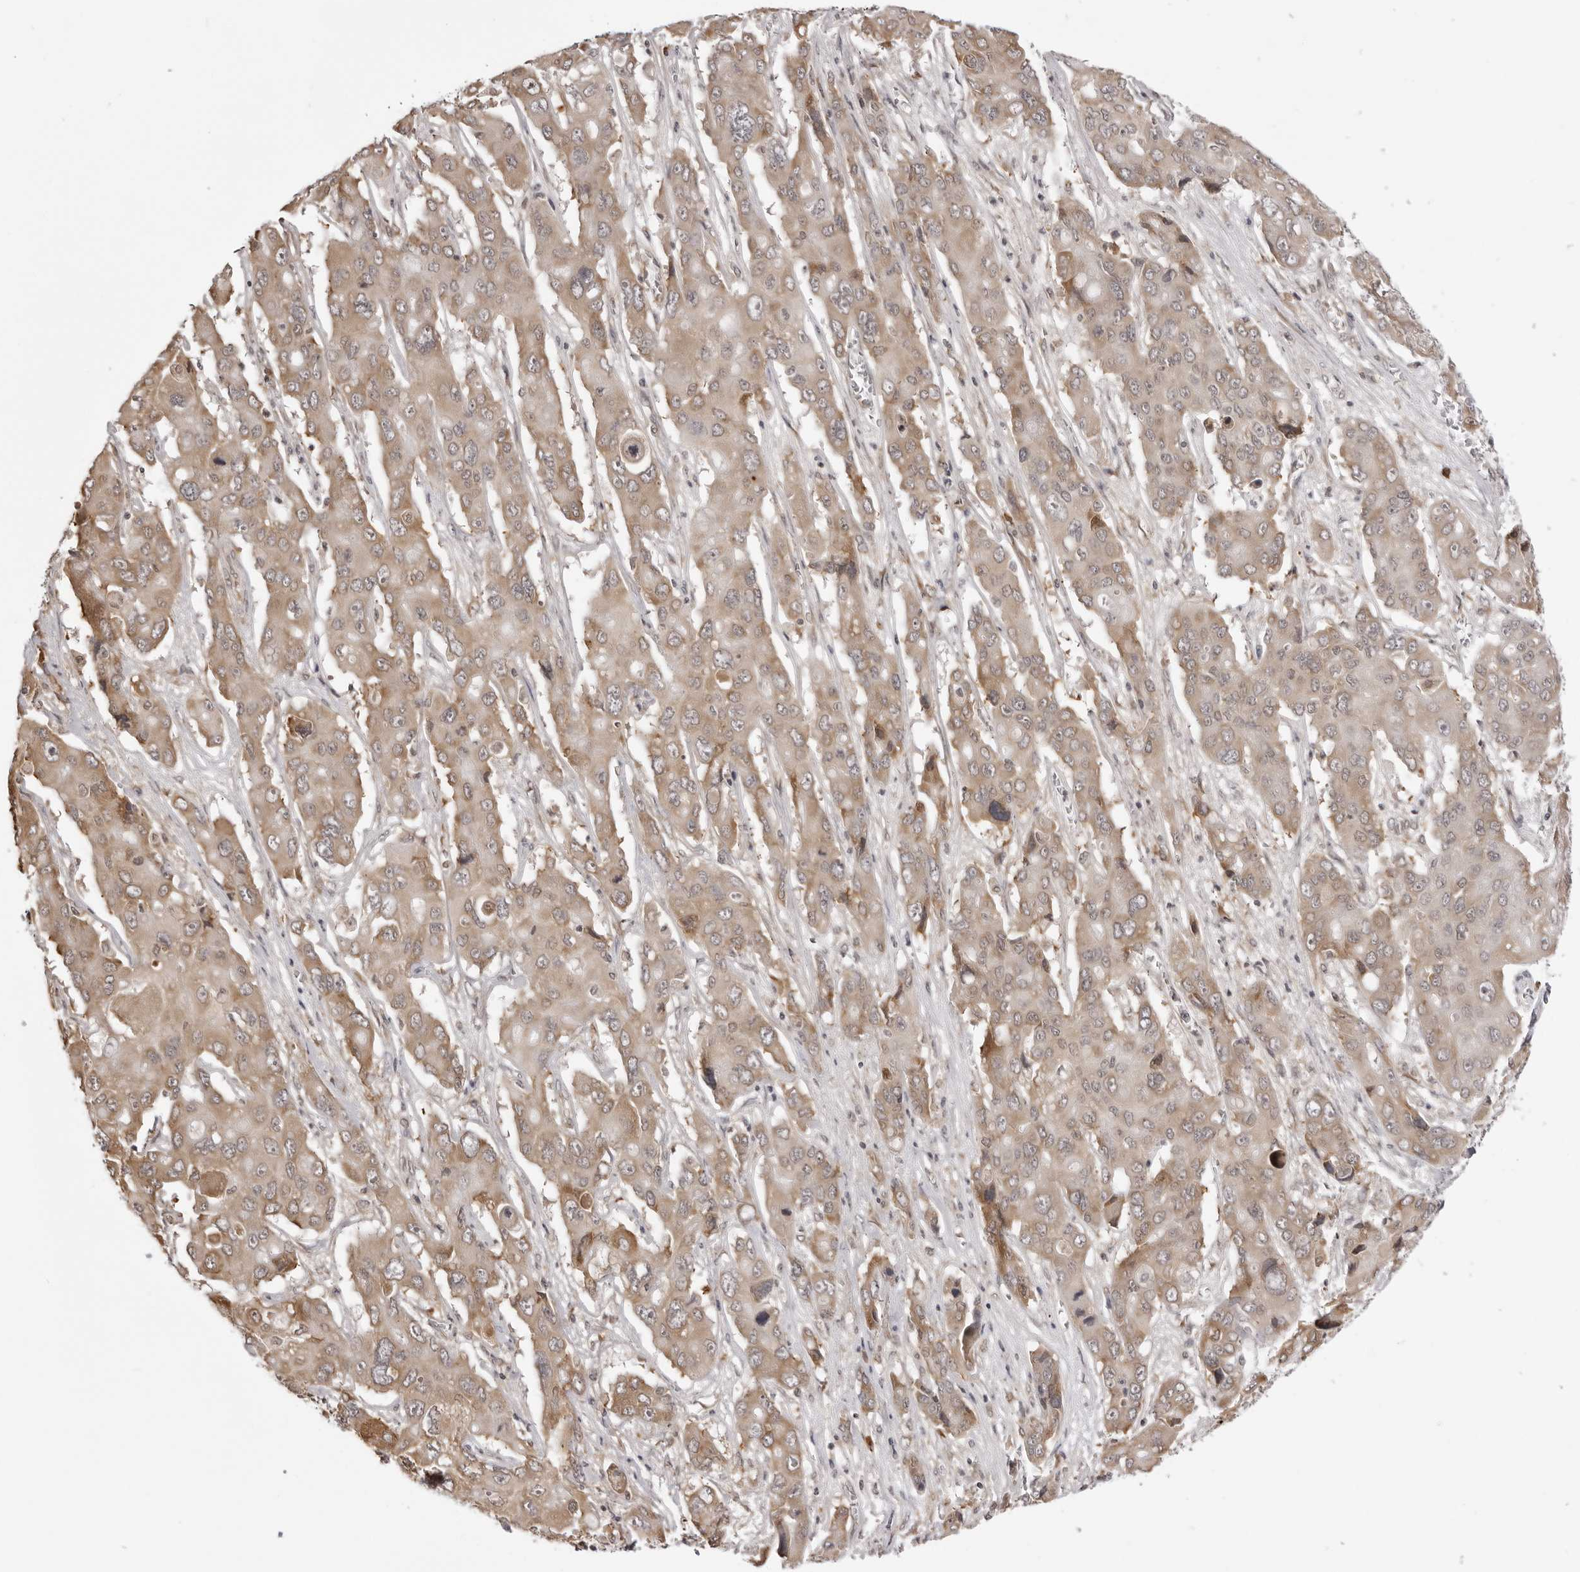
{"staining": {"intensity": "weak", "quantity": ">75%", "location": "cytoplasmic/membranous"}, "tissue": "liver cancer", "cell_type": "Tumor cells", "image_type": "cancer", "snomed": [{"axis": "morphology", "description": "Cholangiocarcinoma"}, {"axis": "topography", "description": "Liver"}], "caption": "A histopathology image of human cholangiocarcinoma (liver) stained for a protein demonstrates weak cytoplasmic/membranous brown staining in tumor cells.", "gene": "ZC3H11A", "patient": {"sex": "male", "age": 67}}